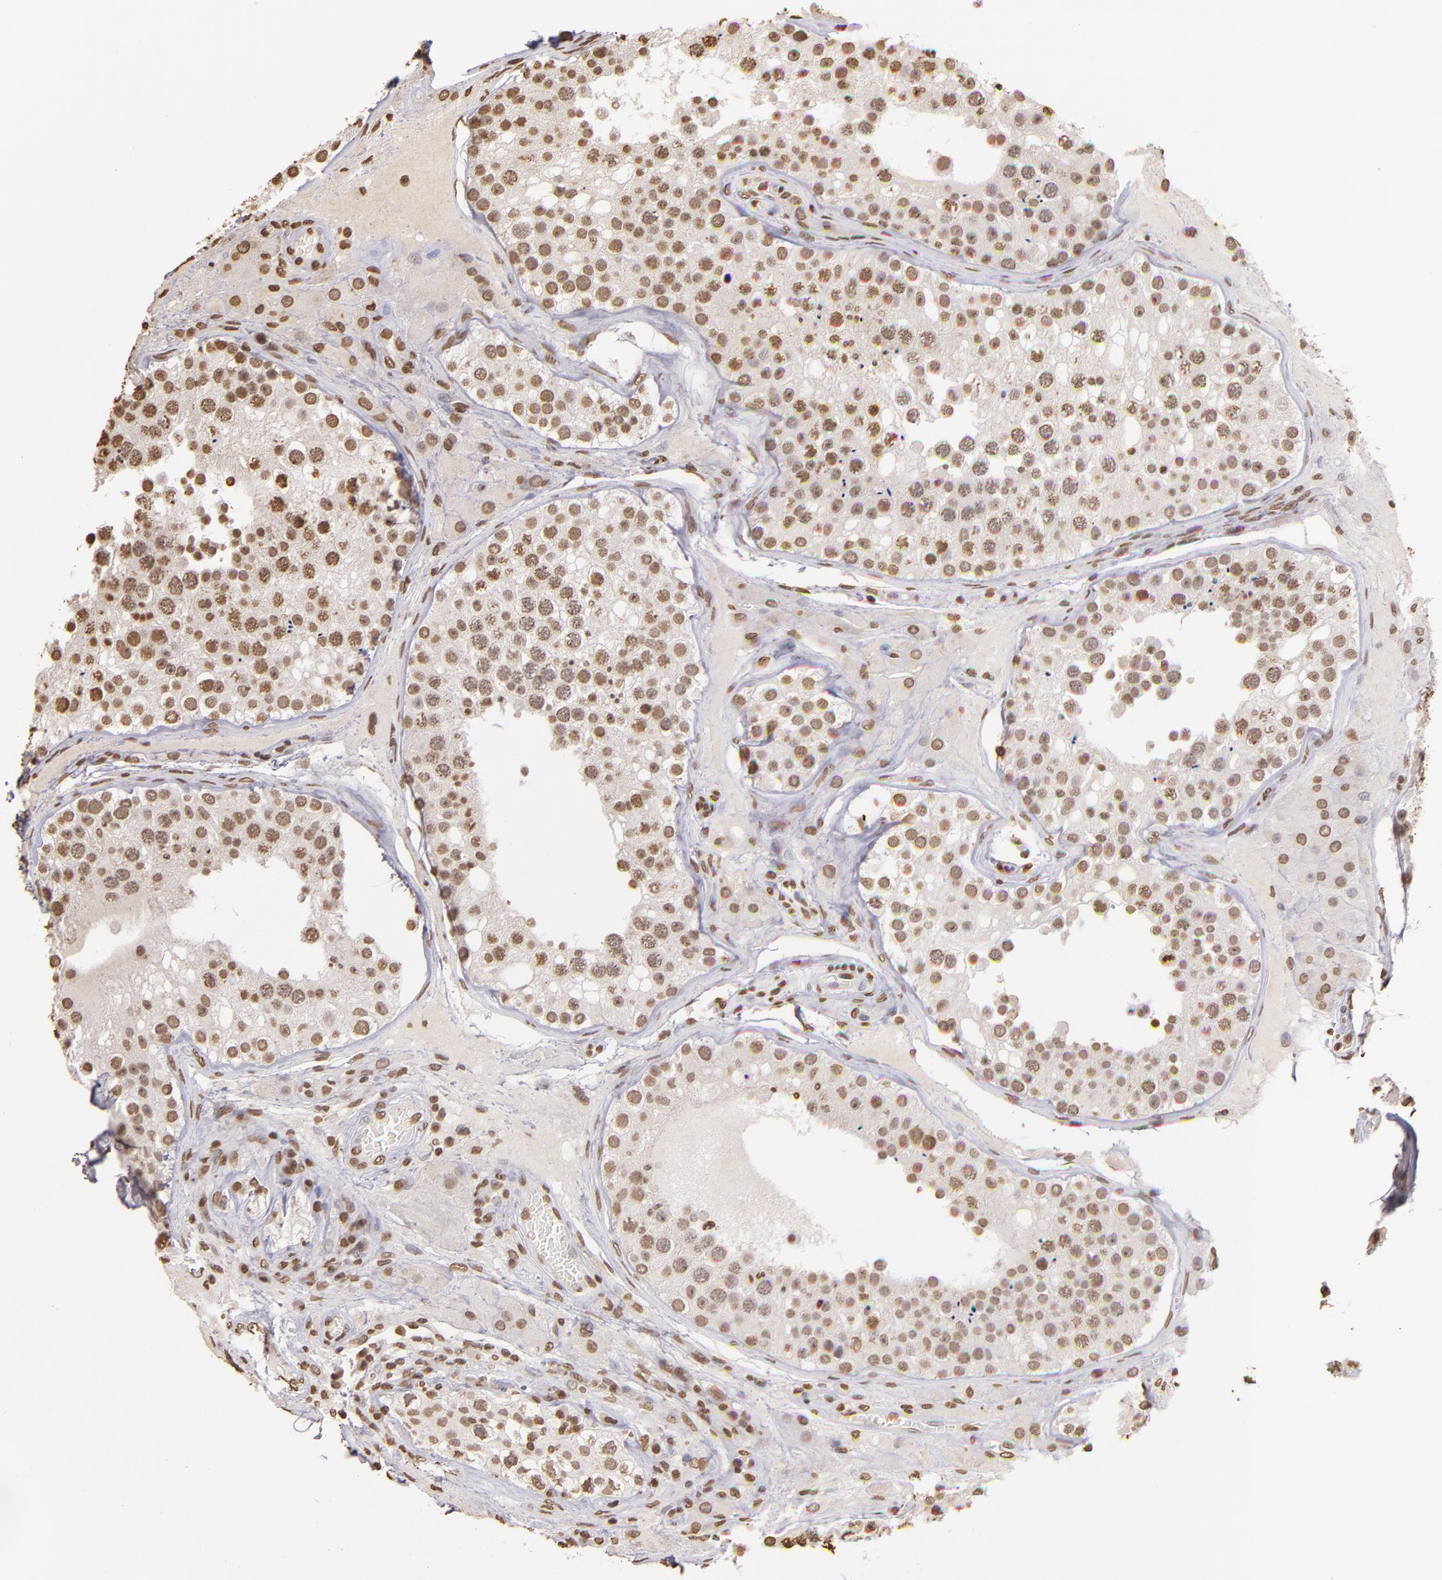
{"staining": {"intensity": "moderate", "quantity": ">75%", "location": "nuclear"}, "tissue": "testis", "cell_type": "Cells in seminiferous ducts", "image_type": "normal", "snomed": [{"axis": "morphology", "description": "Normal tissue, NOS"}, {"axis": "topography", "description": "Testis"}], "caption": "Testis stained for a protein (brown) reveals moderate nuclear positive positivity in about >75% of cells in seminiferous ducts.", "gene": "LBX1", "patient": {"sex": "male", "age": 26}}